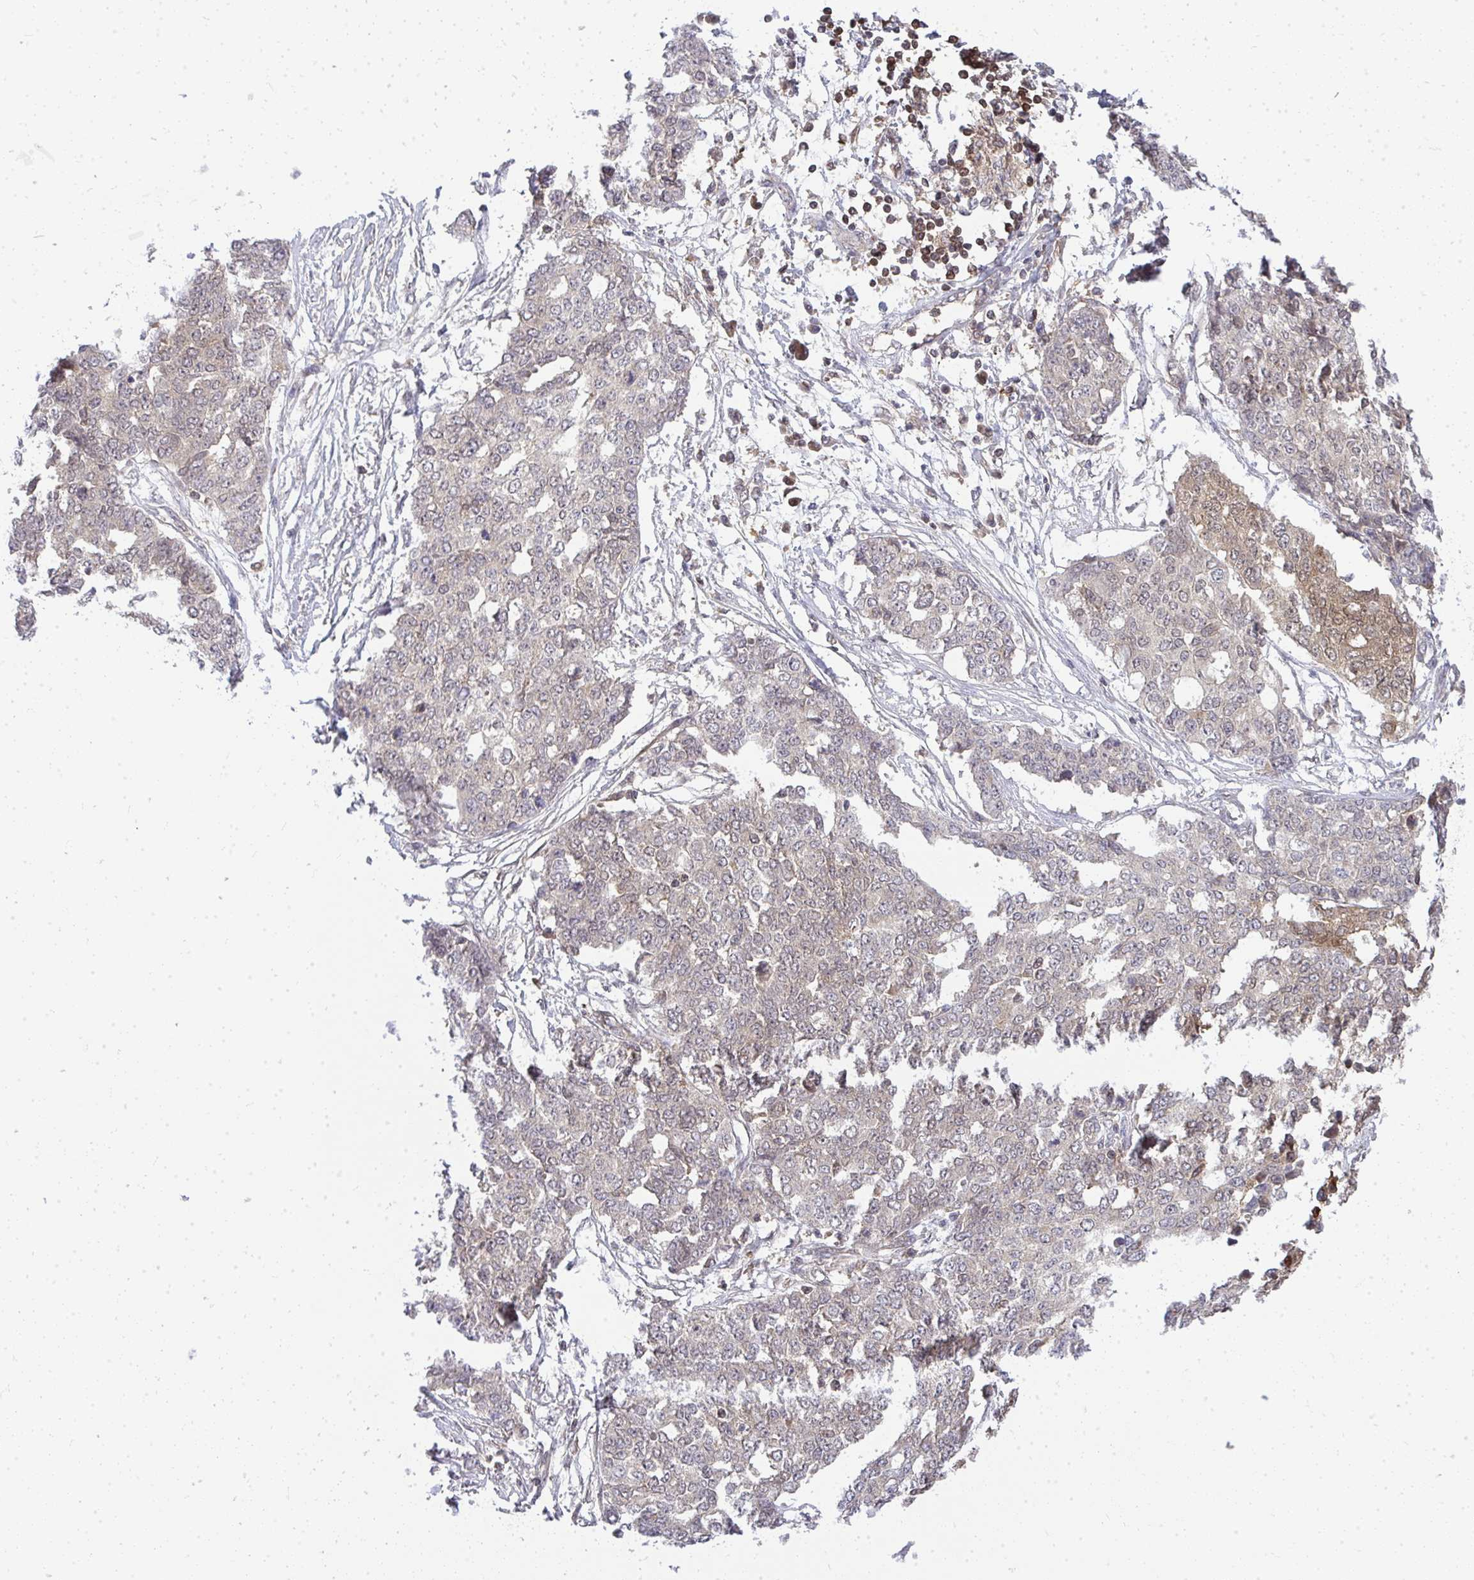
{"staining": {"intensity": "moderate", "quantity": "<25%", "location": "cytoplasmic/membranous"}, "tissue": "ovarian cancer", "cell_type": "Tumor cells", "image_type": "cancer", "snomed": [{"axis": "morphology", "description": "Cystadenocarcinoma, serous, NOS"}, {"axis": "topography", "description": "Soft tissue"}, {"axis": "topography", "description": "Ovary"}], "caption": "High-magnification brightfield microscopy of ovarian cancer stained with DAB (brown) and counterstained with hematoxylin (blue). tumor cells exhibit moderate cytoplasmic/membranous staining is present in about<25% of cells. The staining was performed using DAB (3,3'-diaminobenzidine) to visualize the protein expression in brown, while the nuclei were stained in blue with hematoxylin (Magnification: 20x).", "gene": "HDHD2", "patient": {"sex": "female", "age": 57}}